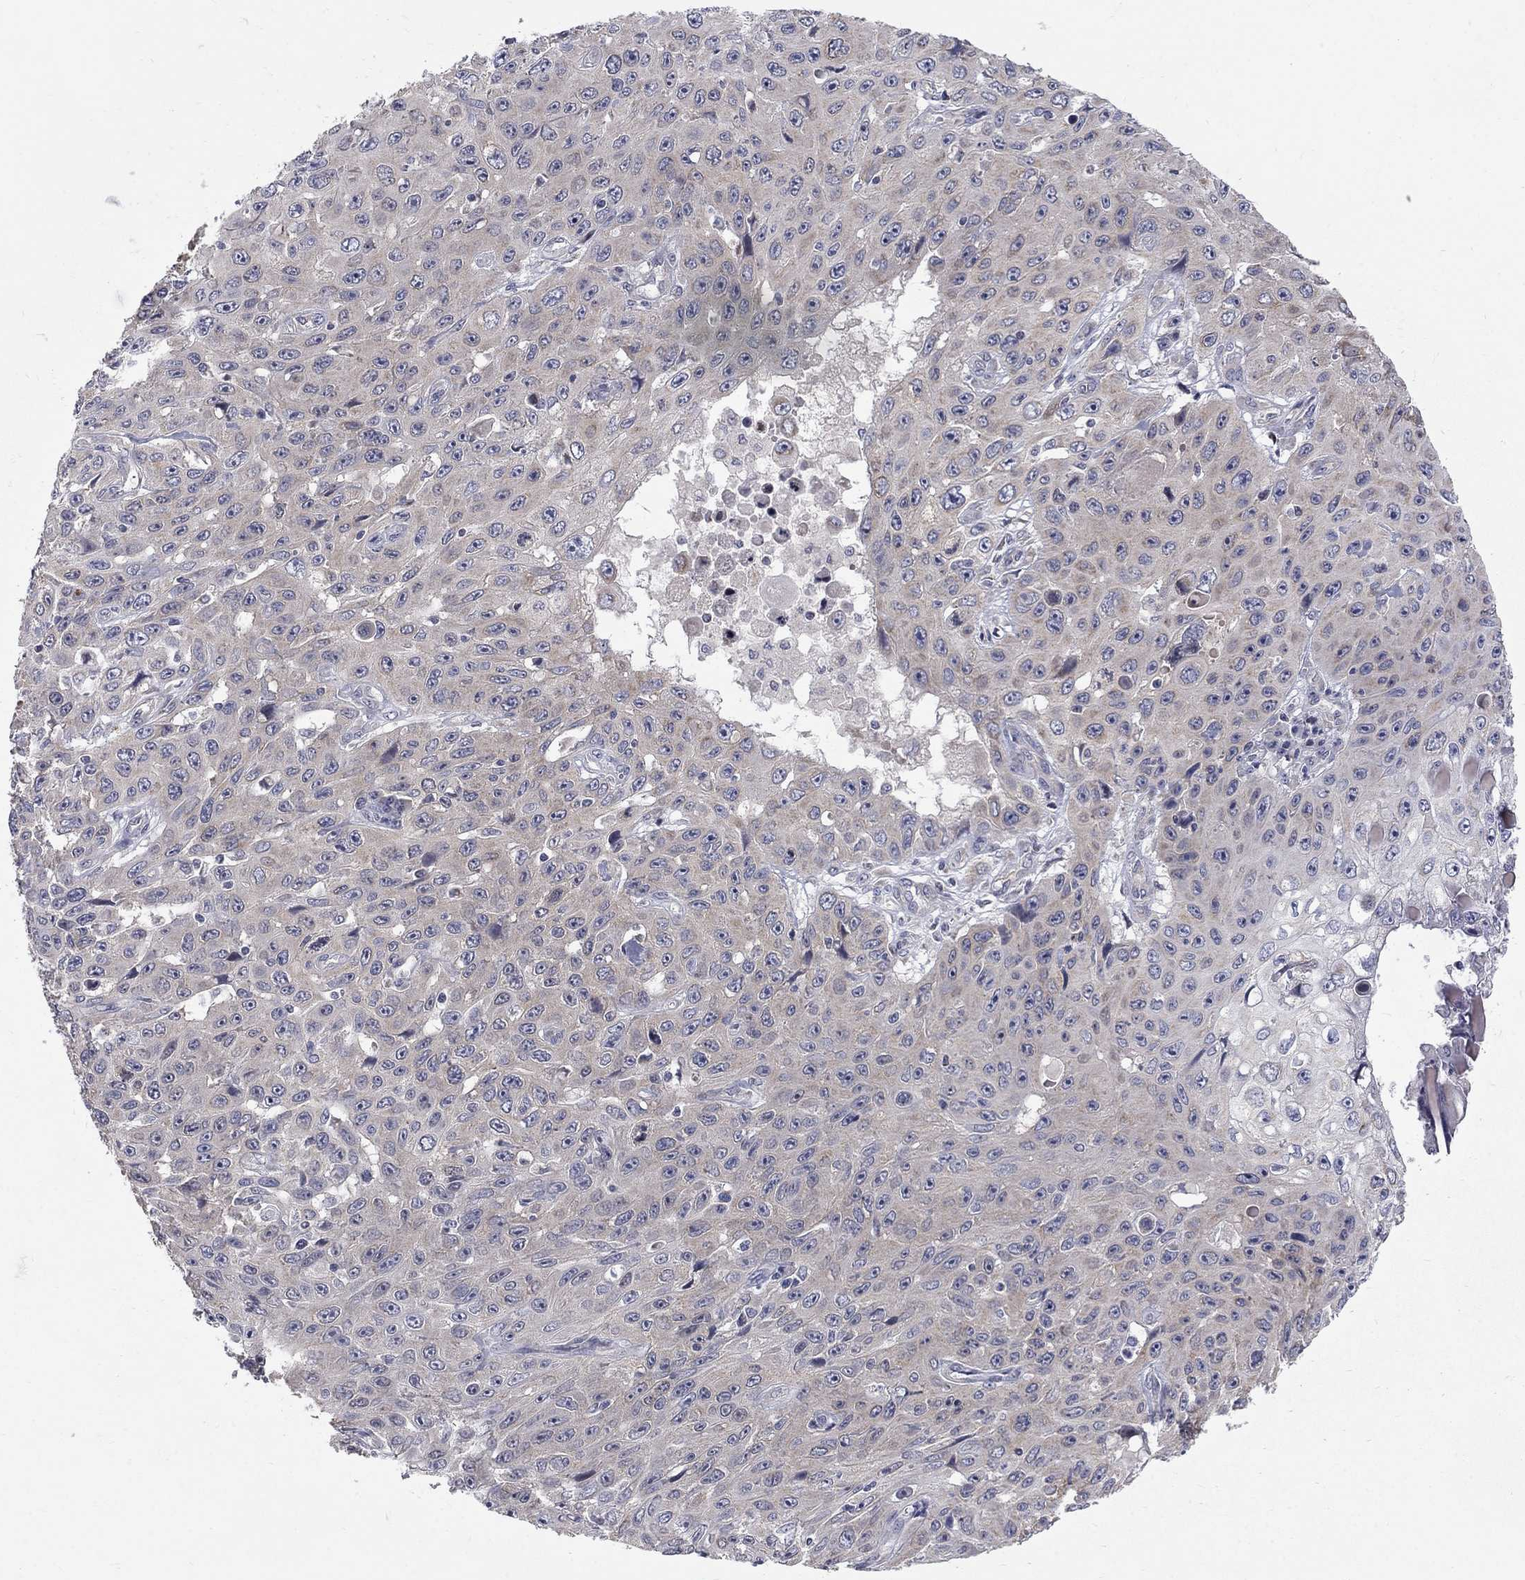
{"staining": {"intensity": "negative", "quantity": "none", "location": "none"}, "tissue": "skin cancer", "cell_type": "Tumor cells", "image_type": "cancer", "snomed": [{"axis": "morphology", "description": "Squamous cell carcinoma, NOS"}, {"axis": "topography", "description": "Skin"}], "caption": "Image shows no protein expression in tumor cells of skin cancer tissue.", "gene": "SH2B1", "patient": {"sex": "male", "age": 82}}